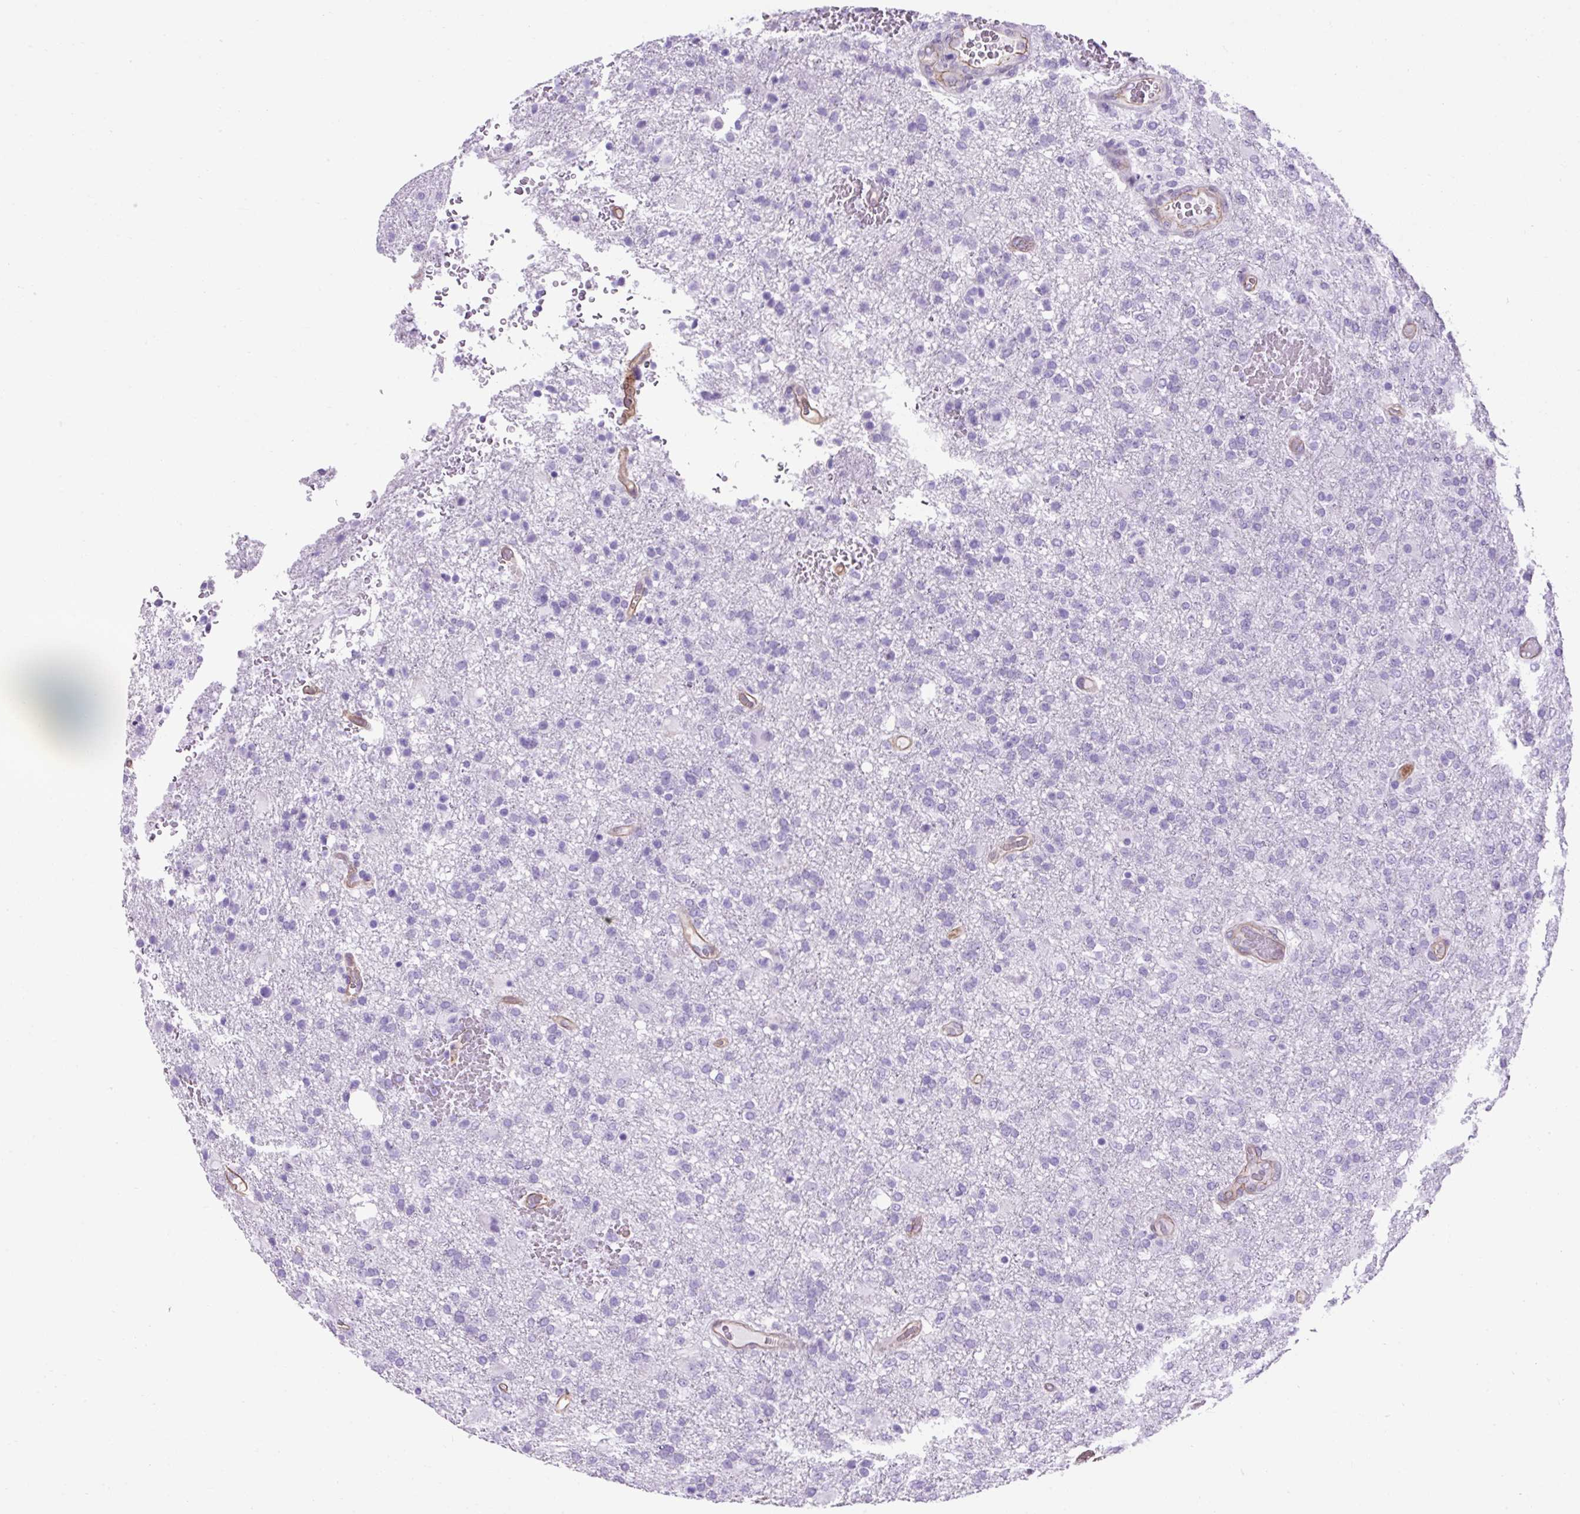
{"staining": {"intensity": "negative", "quantity": "none", "location": "none"}, "tissue": "glioma", "cell_type": "Tumor cells", "image_type": "cancer", "snomed": [{"axis": "morphology", "description": "Glioma, malignant, High grade"}, {"axis": "topography", "description": "Brain"}], "caption": "Immunohistochemical staining of glioma exhibits no significant expression in tumor cells.", "gene": "KRT12", "patient": {"sex": "female", "age": 74}}